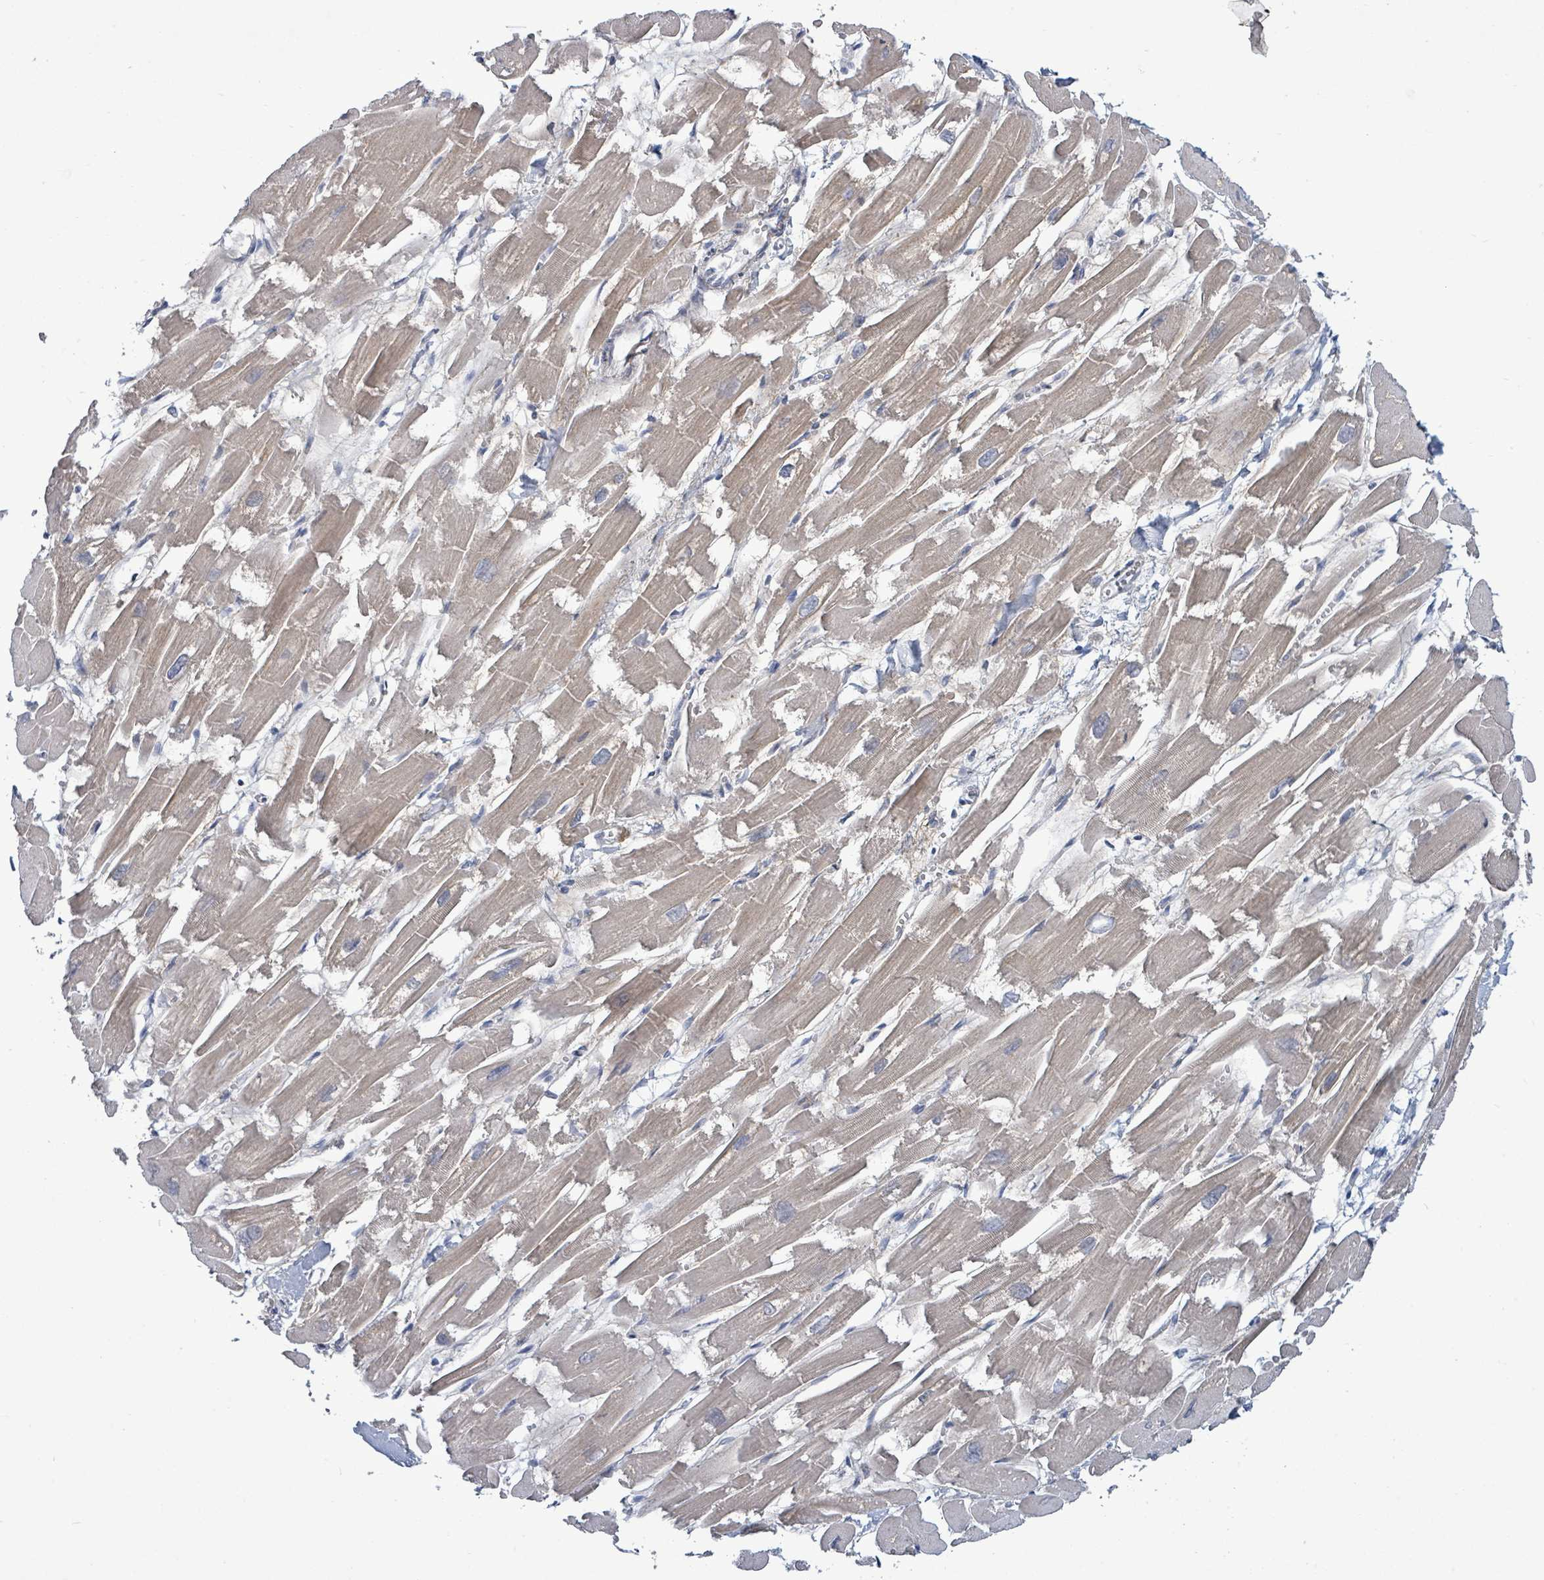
{"staining": {"intensity": "weak", "quantity": "25%-75%", "location": "cytoplasmic/membranous"}, "tissue": "heart muscle", "cell_type": "Cardiomyocytes", "image_type": "normal", "snomed": [{"axis": "morphology", "description": "Normal tissue, NOS"}, {"axis": "topography", "description": "Heart"}], "caption": "An image showing weak cytoplasmic/membranous staining in approximately 25%-75% of cardiomyocytes in unremarkable heart muscle, as visualized by brown immunohistochemical staining.", "gene": "ZFPM1", "patient": {"sex": "male", "age": 54}}